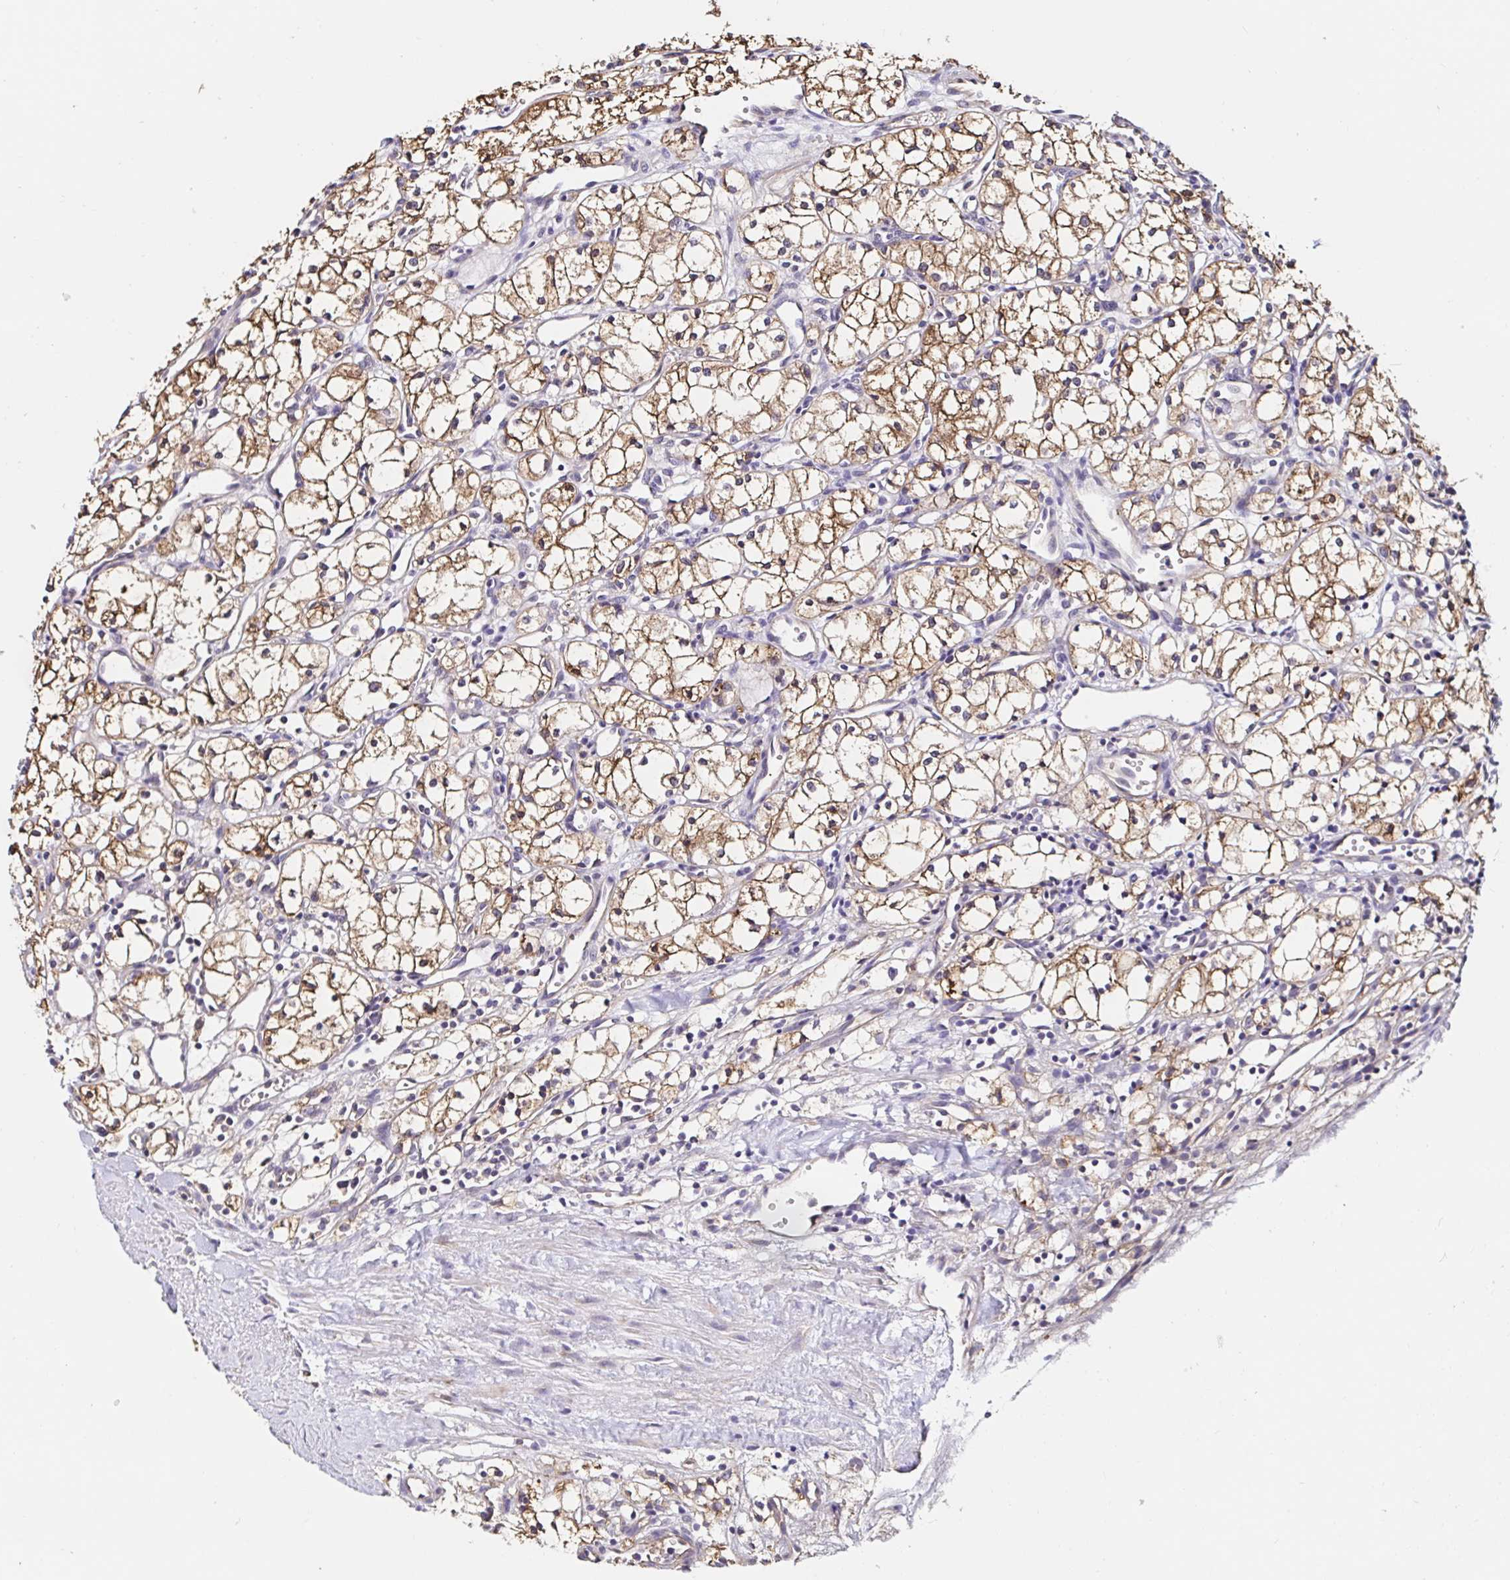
{"staining": {"intensity": "moderate", "quantity": ">75%", "location": "cytoplasmic/membranous"}, "tissue": "renal cancer", "cell_type": "Tumor cells", "image_type": "cancer", "snomed": [{"axis": "morphology", "description": "Adenocarcinoma, NOS"}, {"axis": "topography", "description": "Kidney"}], "caption": "Human adenocarcinoma (renal) stained with a protein marker displays moderate staining in tumor cells.", "gene": "RSRP1", "patient": {"sex": "male", "age": 59}}